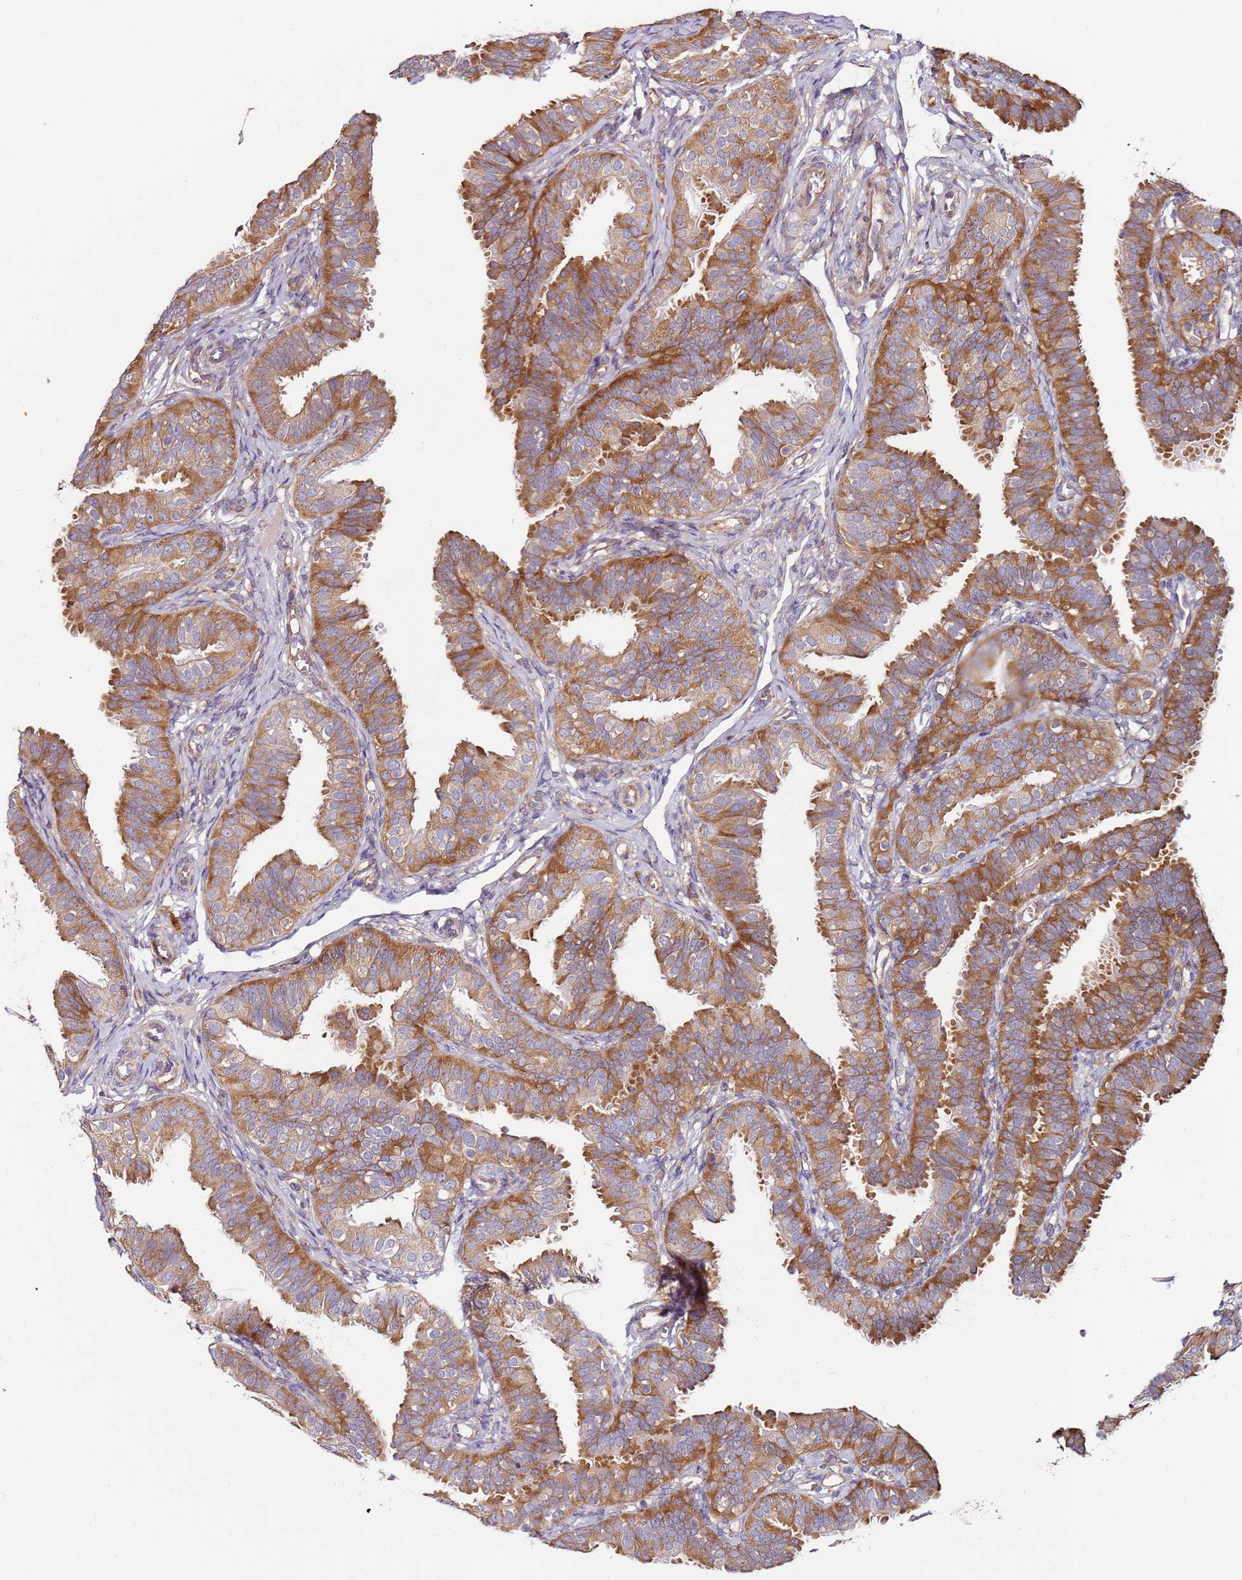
{"staining": {"intensity": "moderate", "quantity": ">75%", "location": "cytoplasmic/membranous"}, "tissue": "fallopian tube", "cell_type": "Glandular cells", "image_type": "normal", "snomed": [{"axis": "morphology", "description": "Normal tissue, NOS"}, {"axis": "topography", "description": "Fallopian tube"}], "caption": "A histopathology image of human fallopian tube stained for a protein reveals moderate cytoplasmic/membranous brown staining in glandular cells. Using DAB (3,3'-diaminobenzidine) (brown) and hematoxylin (blue) stains, captured at high magnification using brightfield microscopy.", "gene": "RPS3A", "patient": {"sex": "female", "age": 35}}